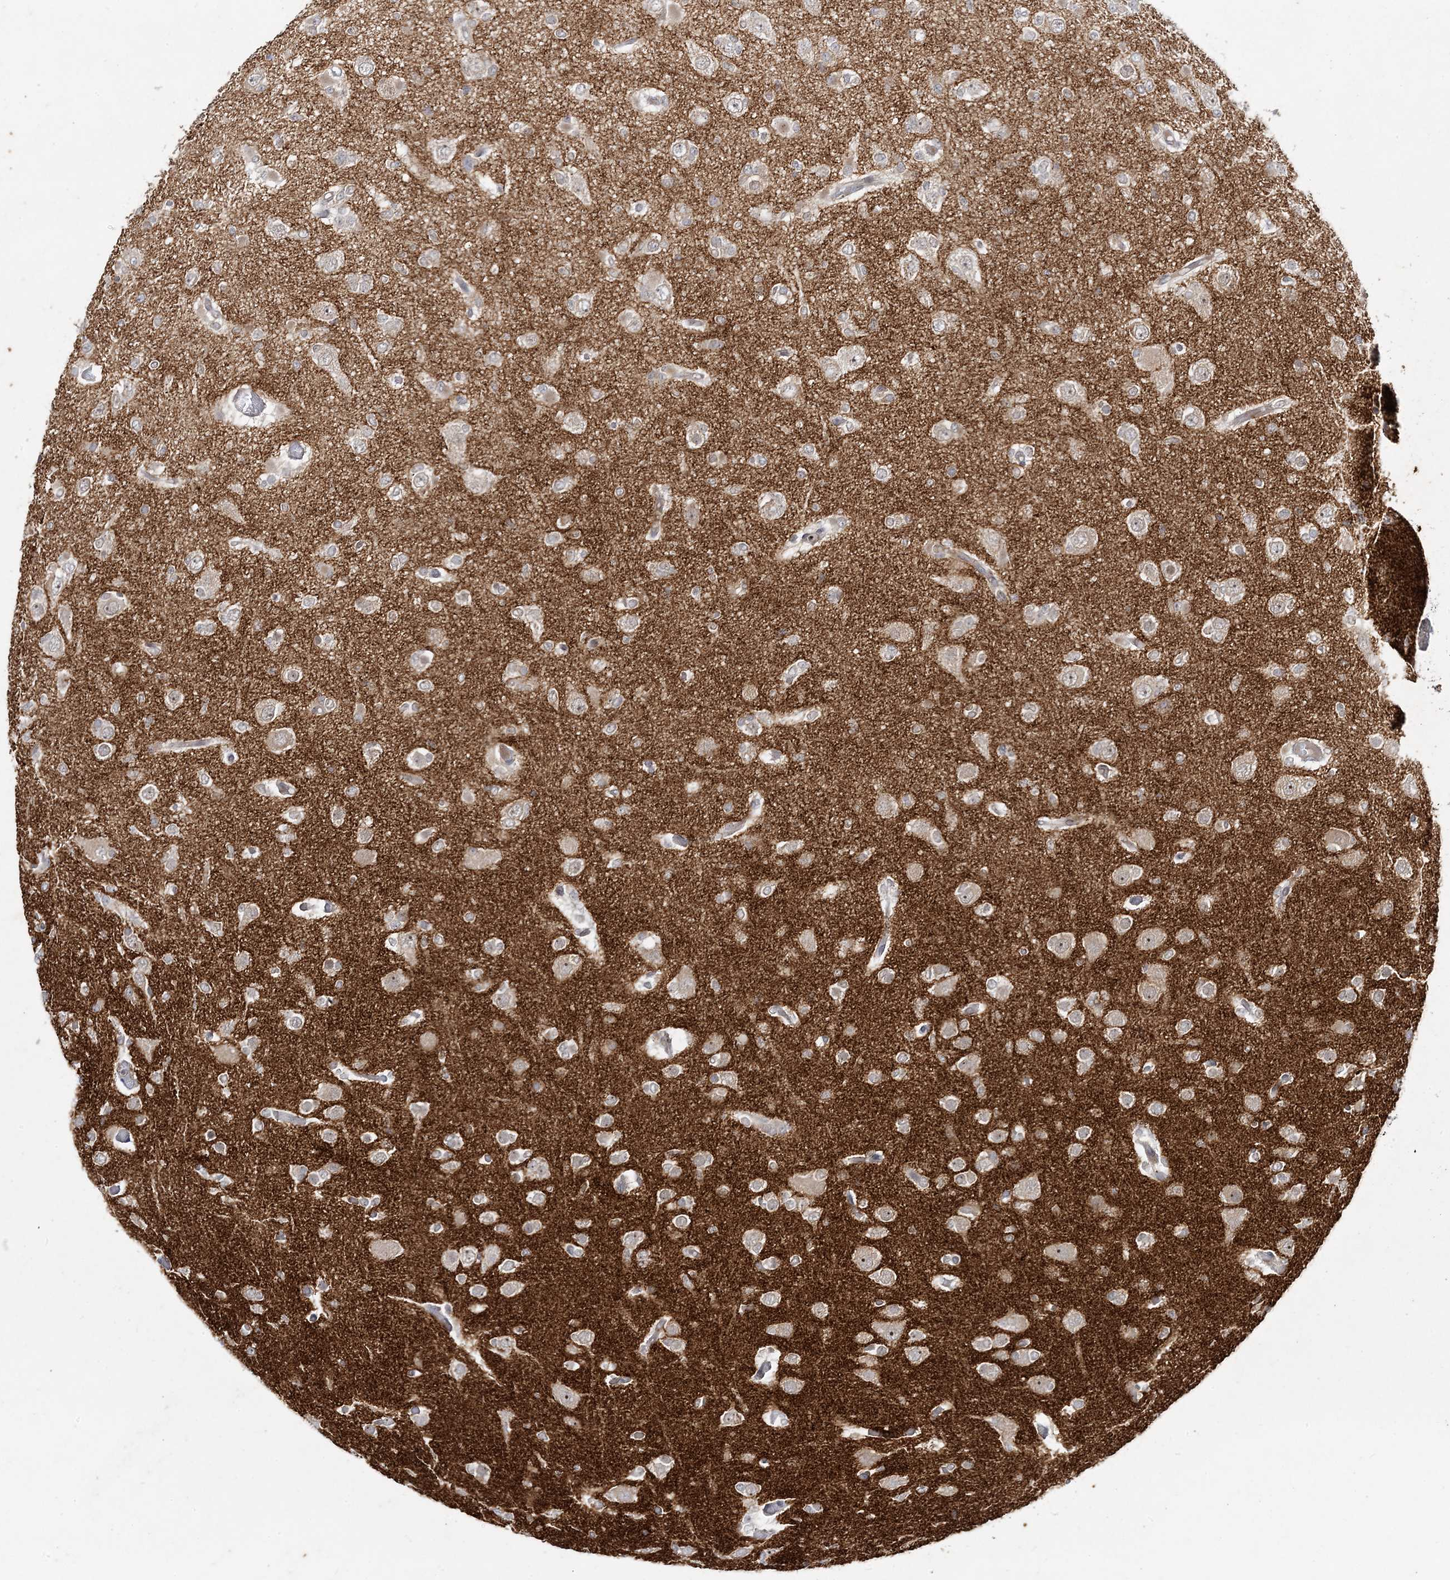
{"staining": {"intensity": "weak", "quantity": "25%-75%", "location": "cytoplasmic/membranous"}, "tissue": "glioma", "cell_type": "Tumor cells", "image_type": "cancer", "snomed": [{"axis": "morphology", "description": "Glioma, malignant, Low grade"}, {"axis": "topography", "description": "Brain"}], "caption": "Immunohistochemical staining of human glioma exhibits low levels of weak cytoplasmic/membranous expression in about 25%-75% of tumor cells. (Brightfield microscopy of DAB IHC at high magnification).", "gene": "LEXM", "patient": {"sex": "female", "age": 22}}